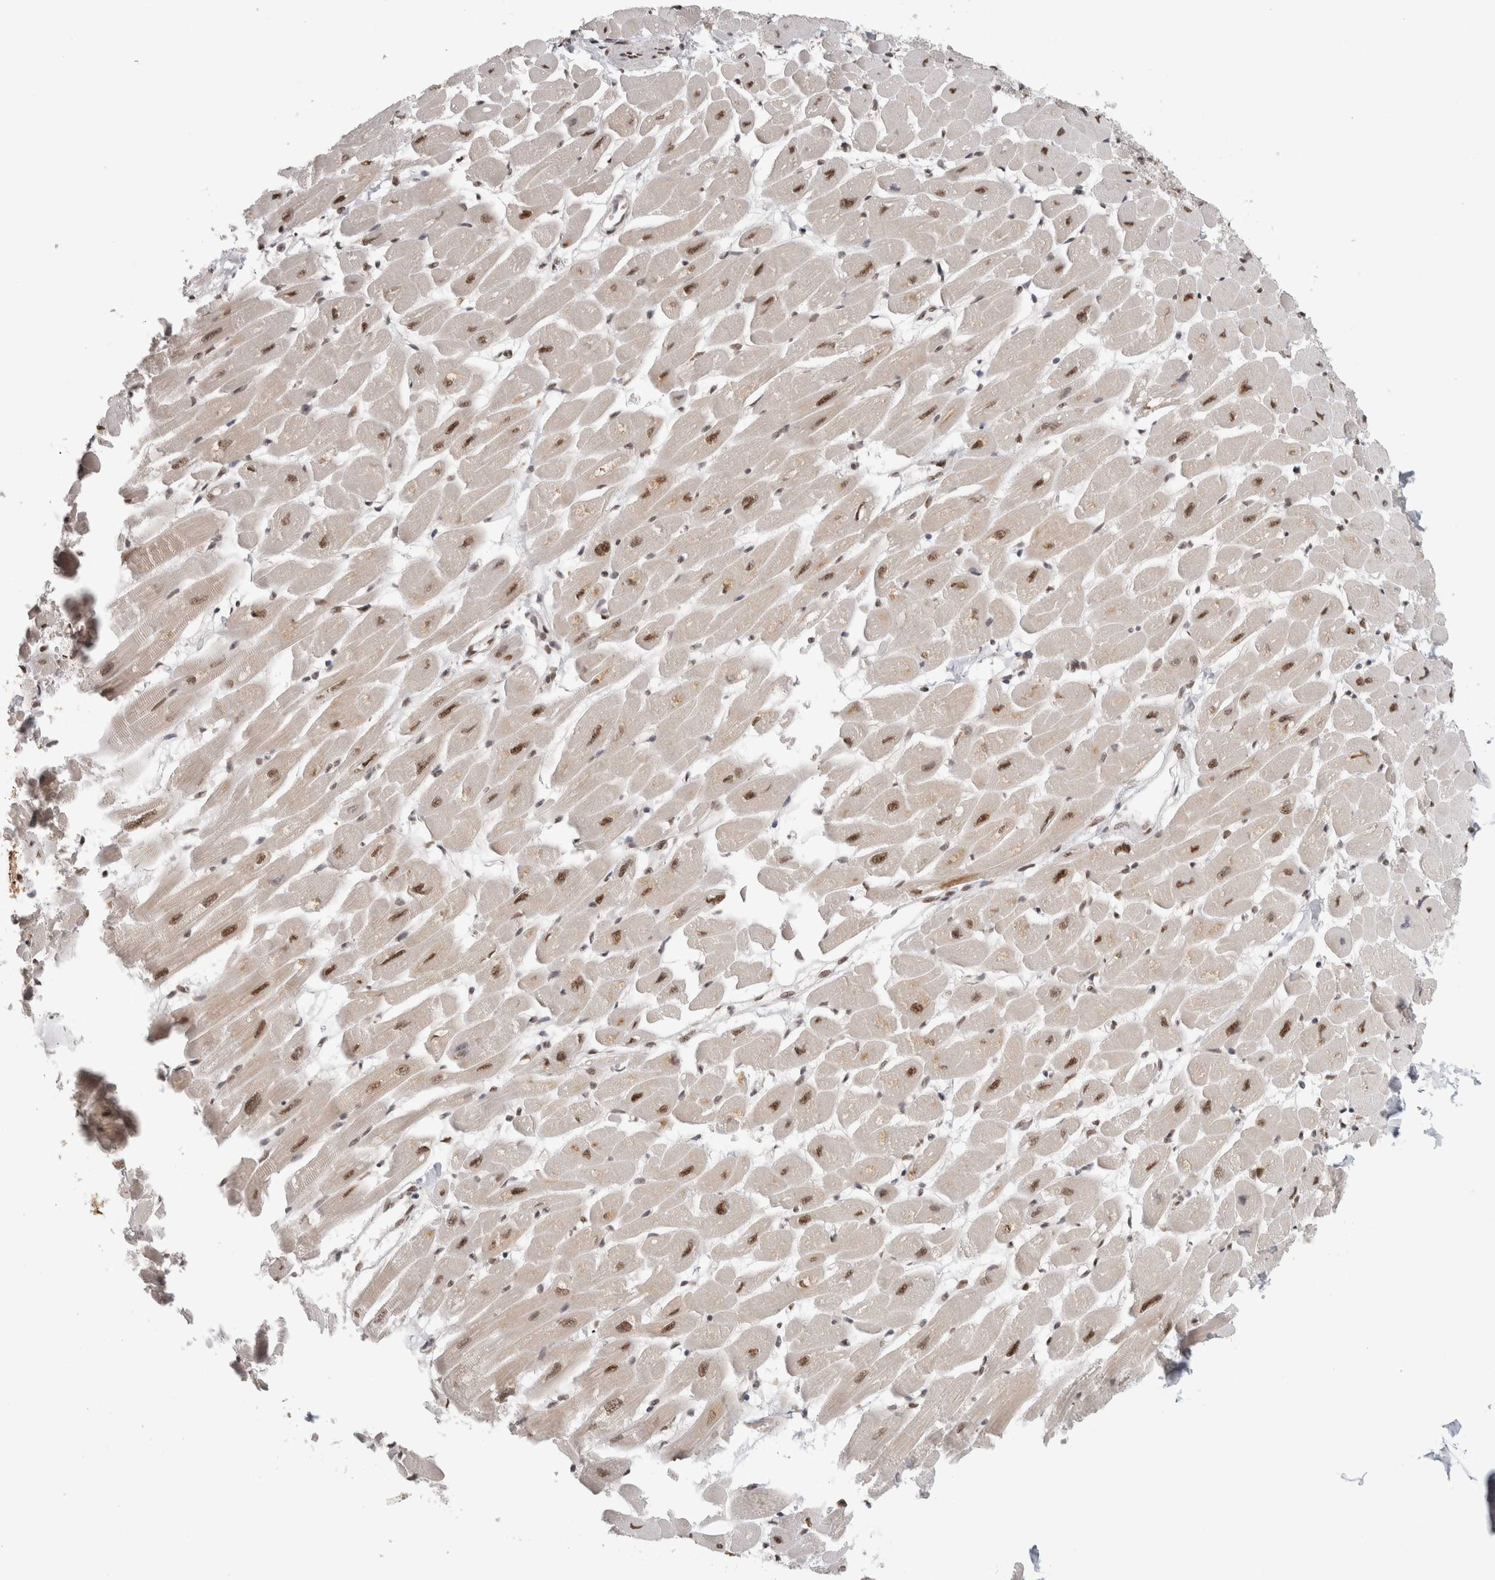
{"staining": {"intensity": "moderate", "quantity": ">75%", "location": "nuclear"}, "tissue": "heart muscle", "cell_type": "Cardiomyocytes", "image_type": "normal", "snomed": [{"axis": "morphology", "description": "Normal tissue, NOS"}, {"axis": "topography", "description": "Heart"}], "caption": "Immunohistochemical staining of unremarkable heart muscle shows moderate nuclear protein positivity in approximately >75% of cardiomyocytes.", "gene": "EBNA1BP2", "patient": {"sex": "female", "age": 54}}